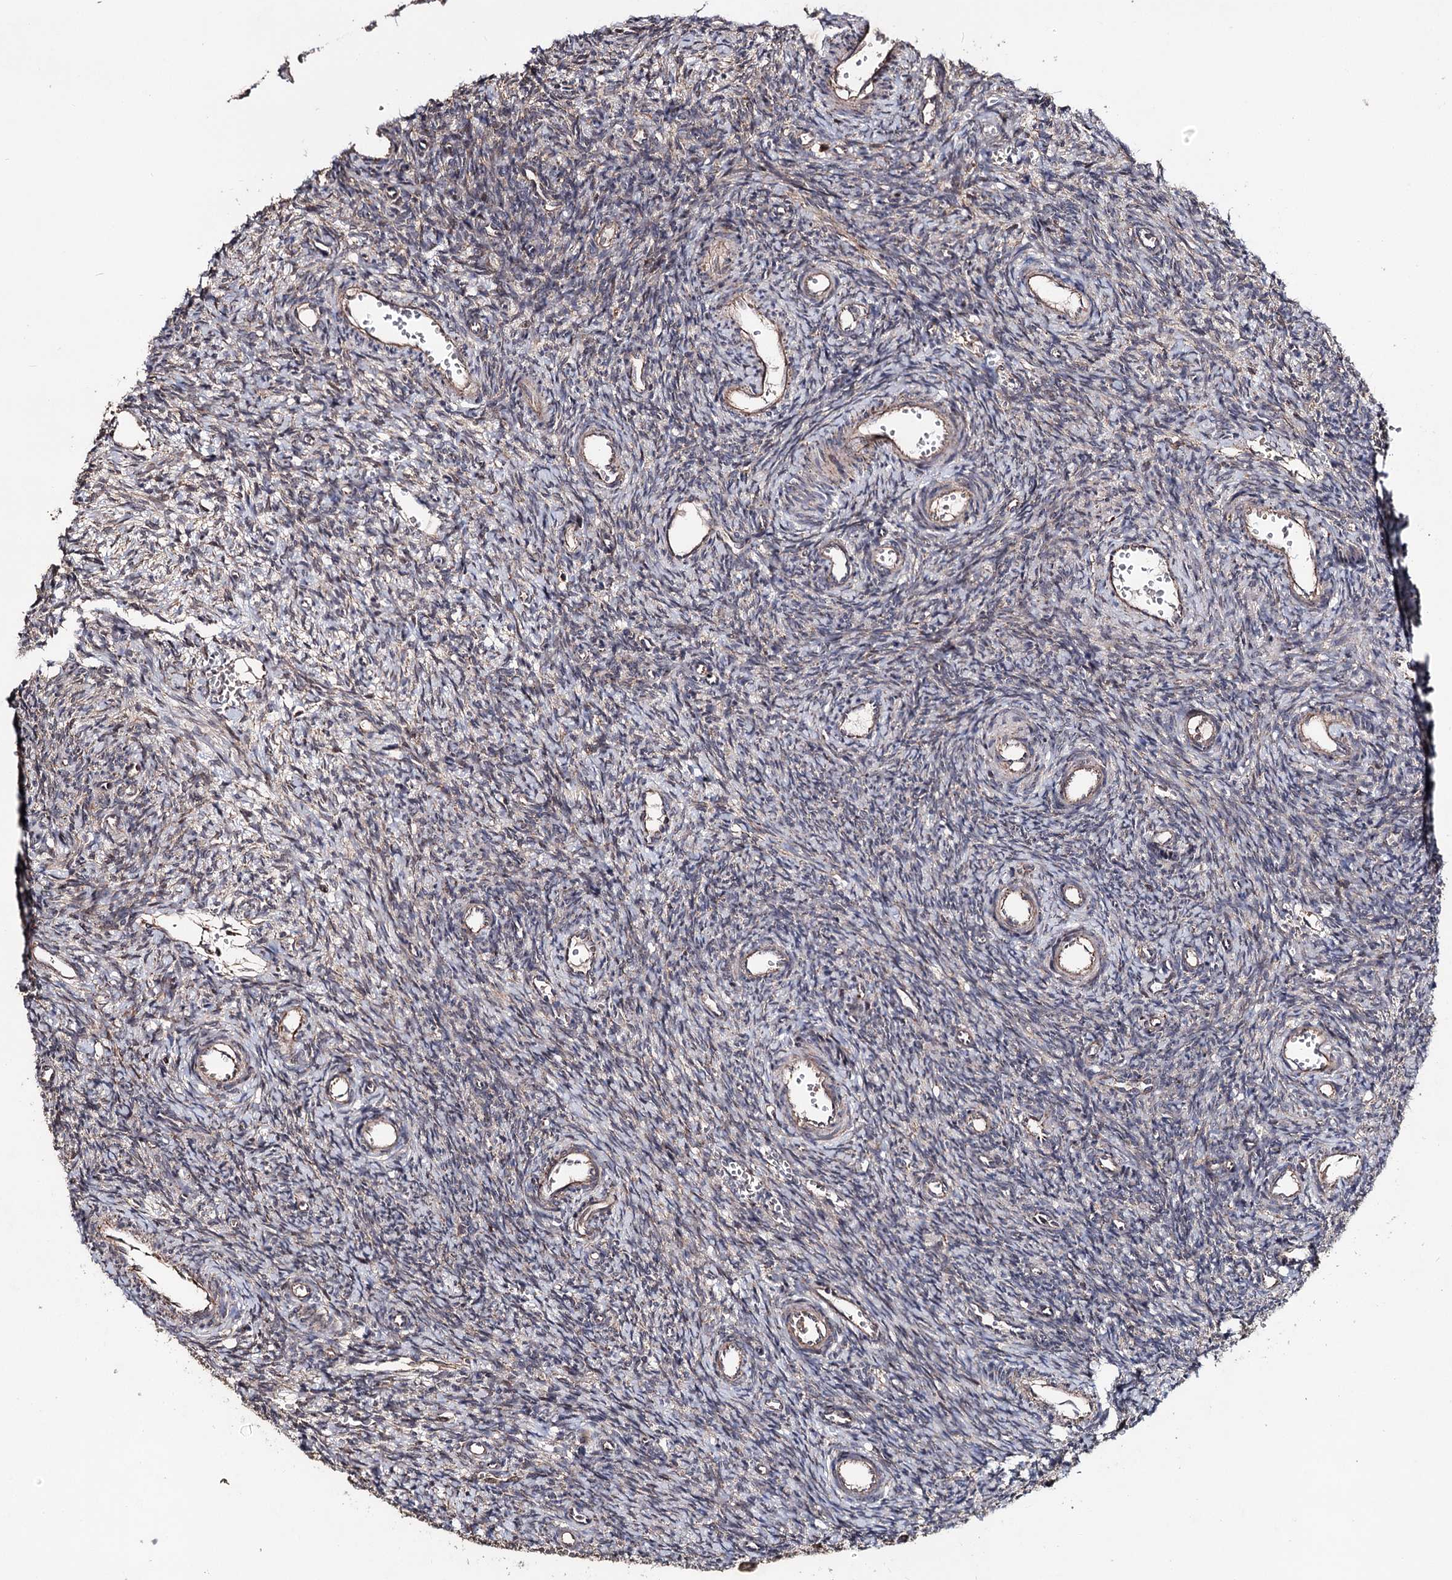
{"staining": {"intensity": "weak", "quantity": "<25%", "location": "cytoplasmic/membranous"}, "tissue": "ovary", "cell_type": "Ovarian stroma cells", "image_type": "normal", "snomed": [{"axis": "morphology", "description": "Normal tissue, NOS"}, {"axis": "topography", "description": "Ovary"}], "caption": "A micrograph of ovary stained for a protein demonstrates no brown staining in ovarian stroma cells.", "gene": "MINDY3", "patient": {"sex": "female", "age": 39}}